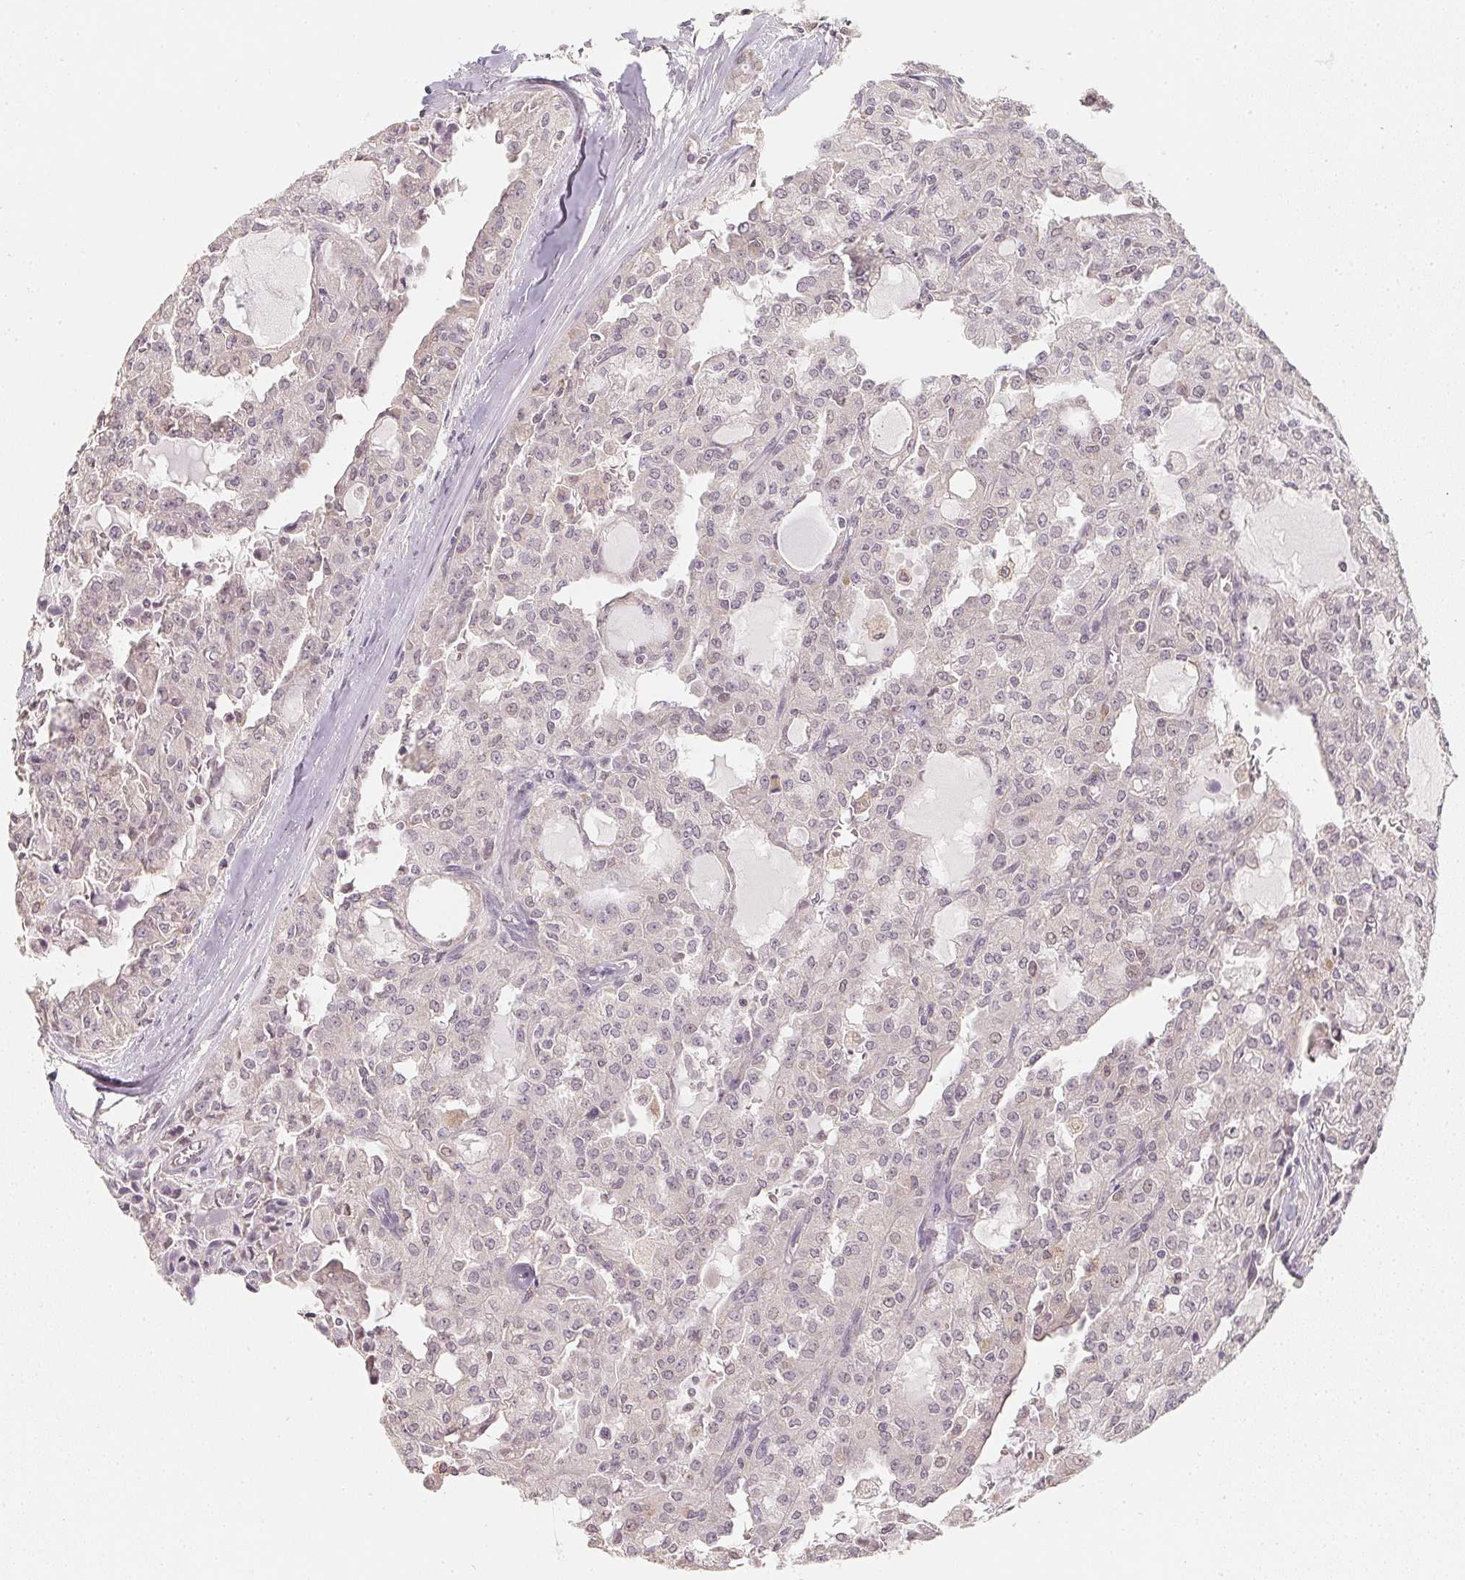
{"staining": {"intensity": "negative", "quantity": "none", "location": "none"}, "tissue": "head and neck cancer", "cell_type": "Tumor cells", "image_type": "cancer", "snomed": [{"axis": "morphology", "description": "Adenocarcinoma, NOS"}, {"axis": "topography", "description": "Head-Neck"}], "caption": "A histopathology image of human head and neck adenocarcinoma is negative for staining in tumor cells.", "gene": "SOAT1", "patient": {"sex": "male", "age": 64}}